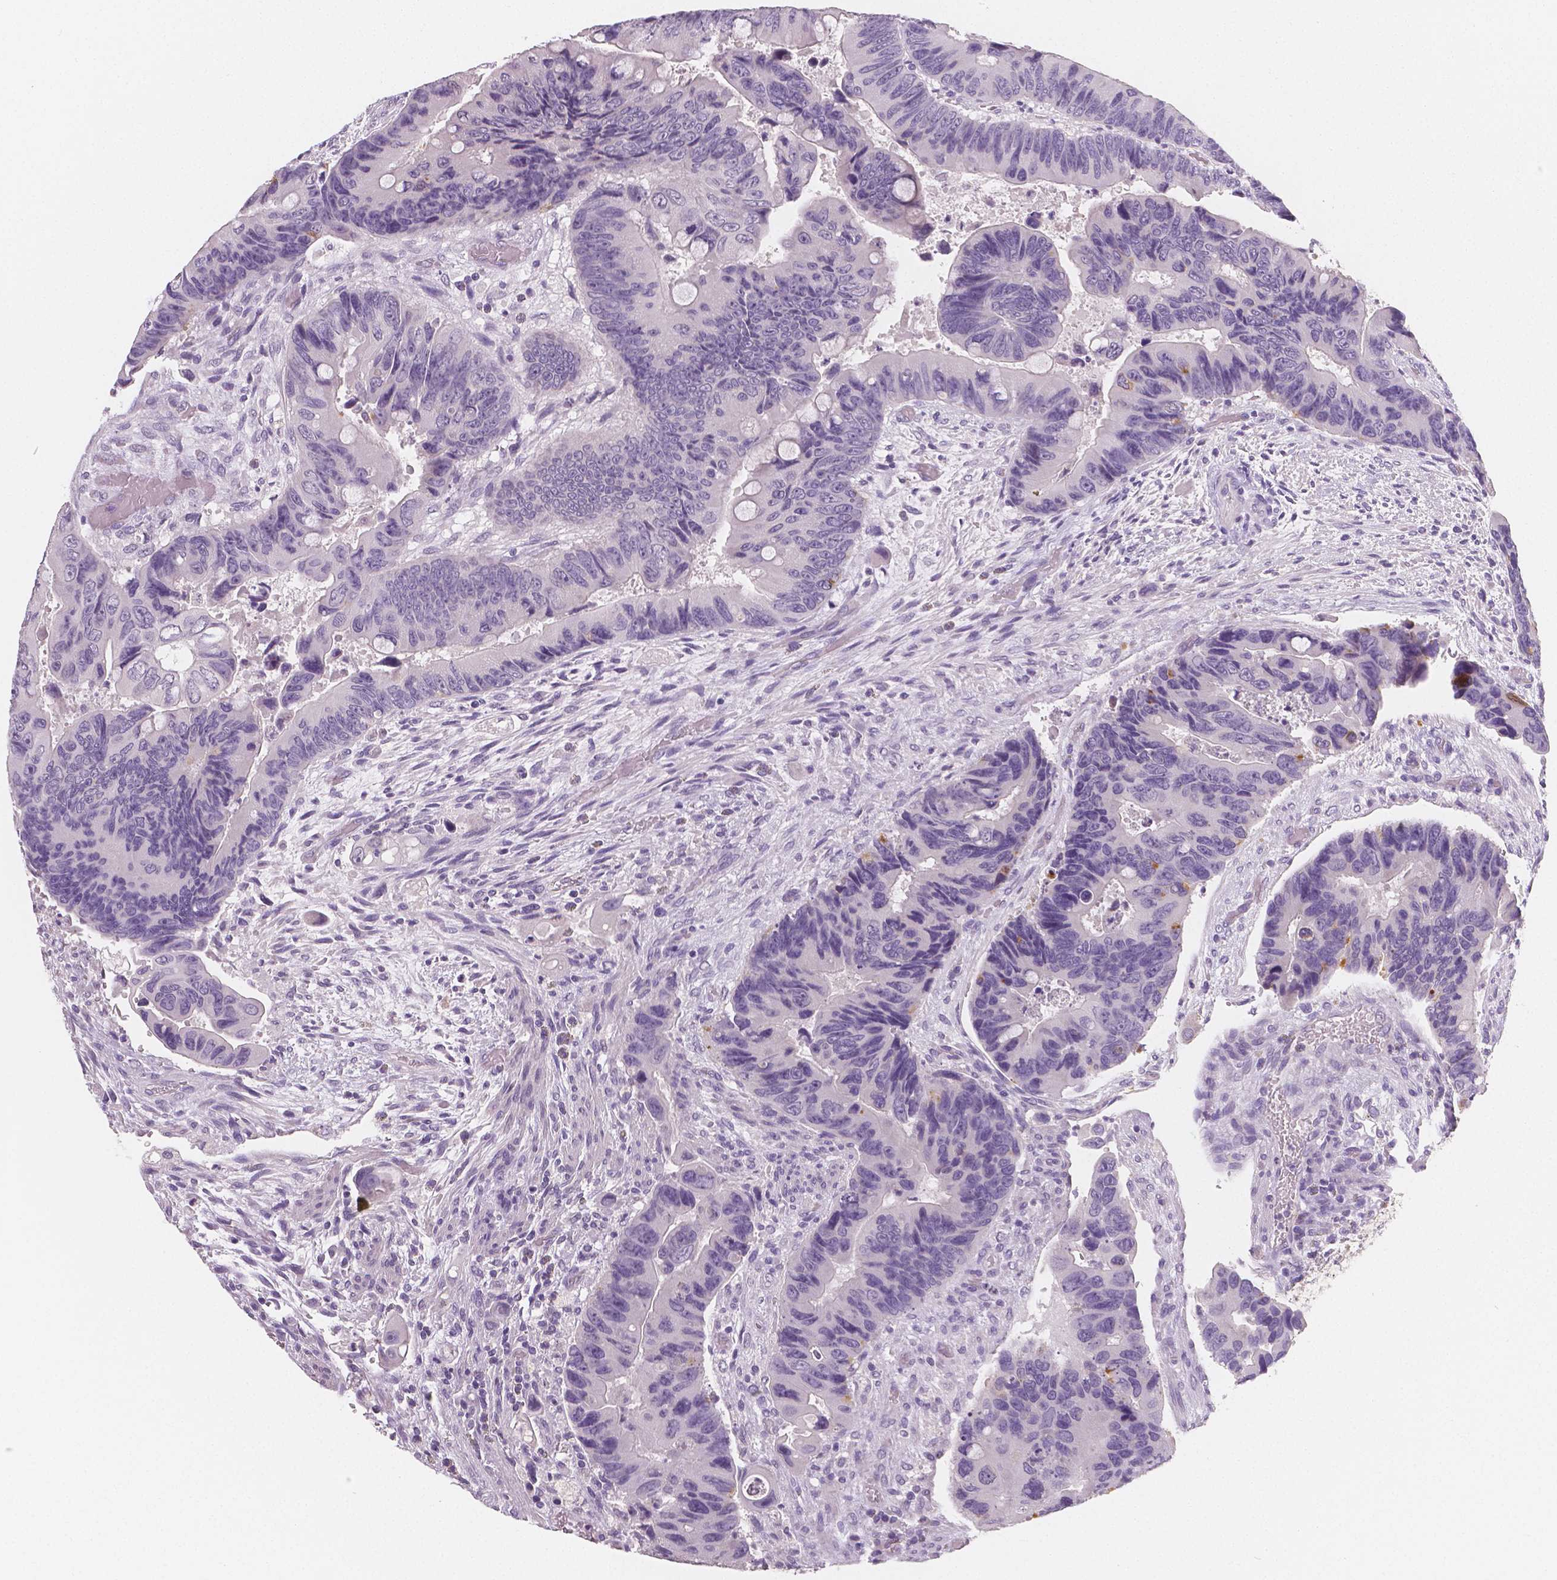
{"staining": {"intensity": "negative", "quantity": "none", "location": "none"}, "tissue": "colorectal cancer", "cell_type": "Tumor cells", "image_type": "cancer", "snomed": [{"axis": "morphology", "description": "Adenocarcinoma, NOS"}, {"axis": "topography", "description": "Rectum"}], "caption": "Human colorectal adenocarcinoma stained for a protein using immunohistochemistry (IHC) demonstrates no positivity in tumor cells.", "gene": "TSPAN7", "patient": {"sex": "male", "age": 63}}